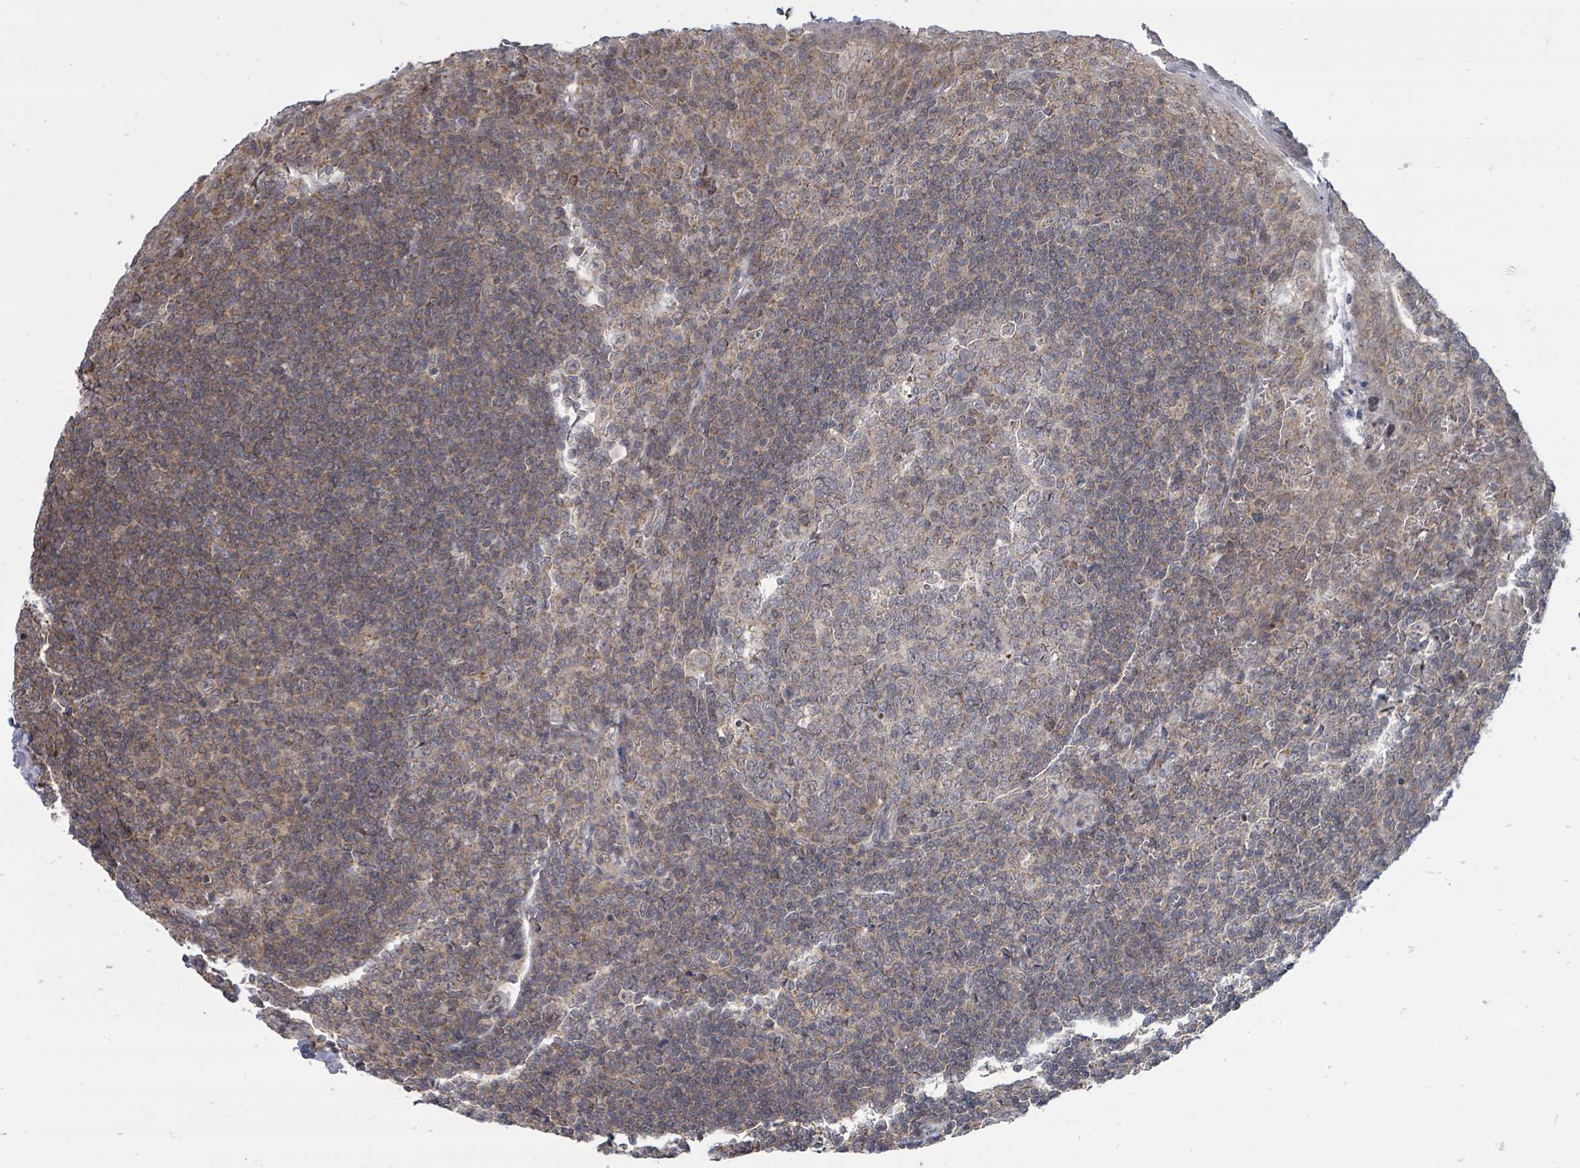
{"staining": {"intensity": "weak", "quantity": "<25%", "location": "cytoplasmic/membranous"}, "tissue": "tonsil", "cell_type": "Germinal center cells", "image_type": "normal", "snomed": [{"axis": "morphology", "description": "Normal tissue, NOS"}, {"axis": "topography", "description": "Tonsil"}], "caption": "The histopathology image shows no staining of germinal center cells in normal tonsil.", "gene": "MAGOHB", "patient": {"sex": "male", "age": 27}}